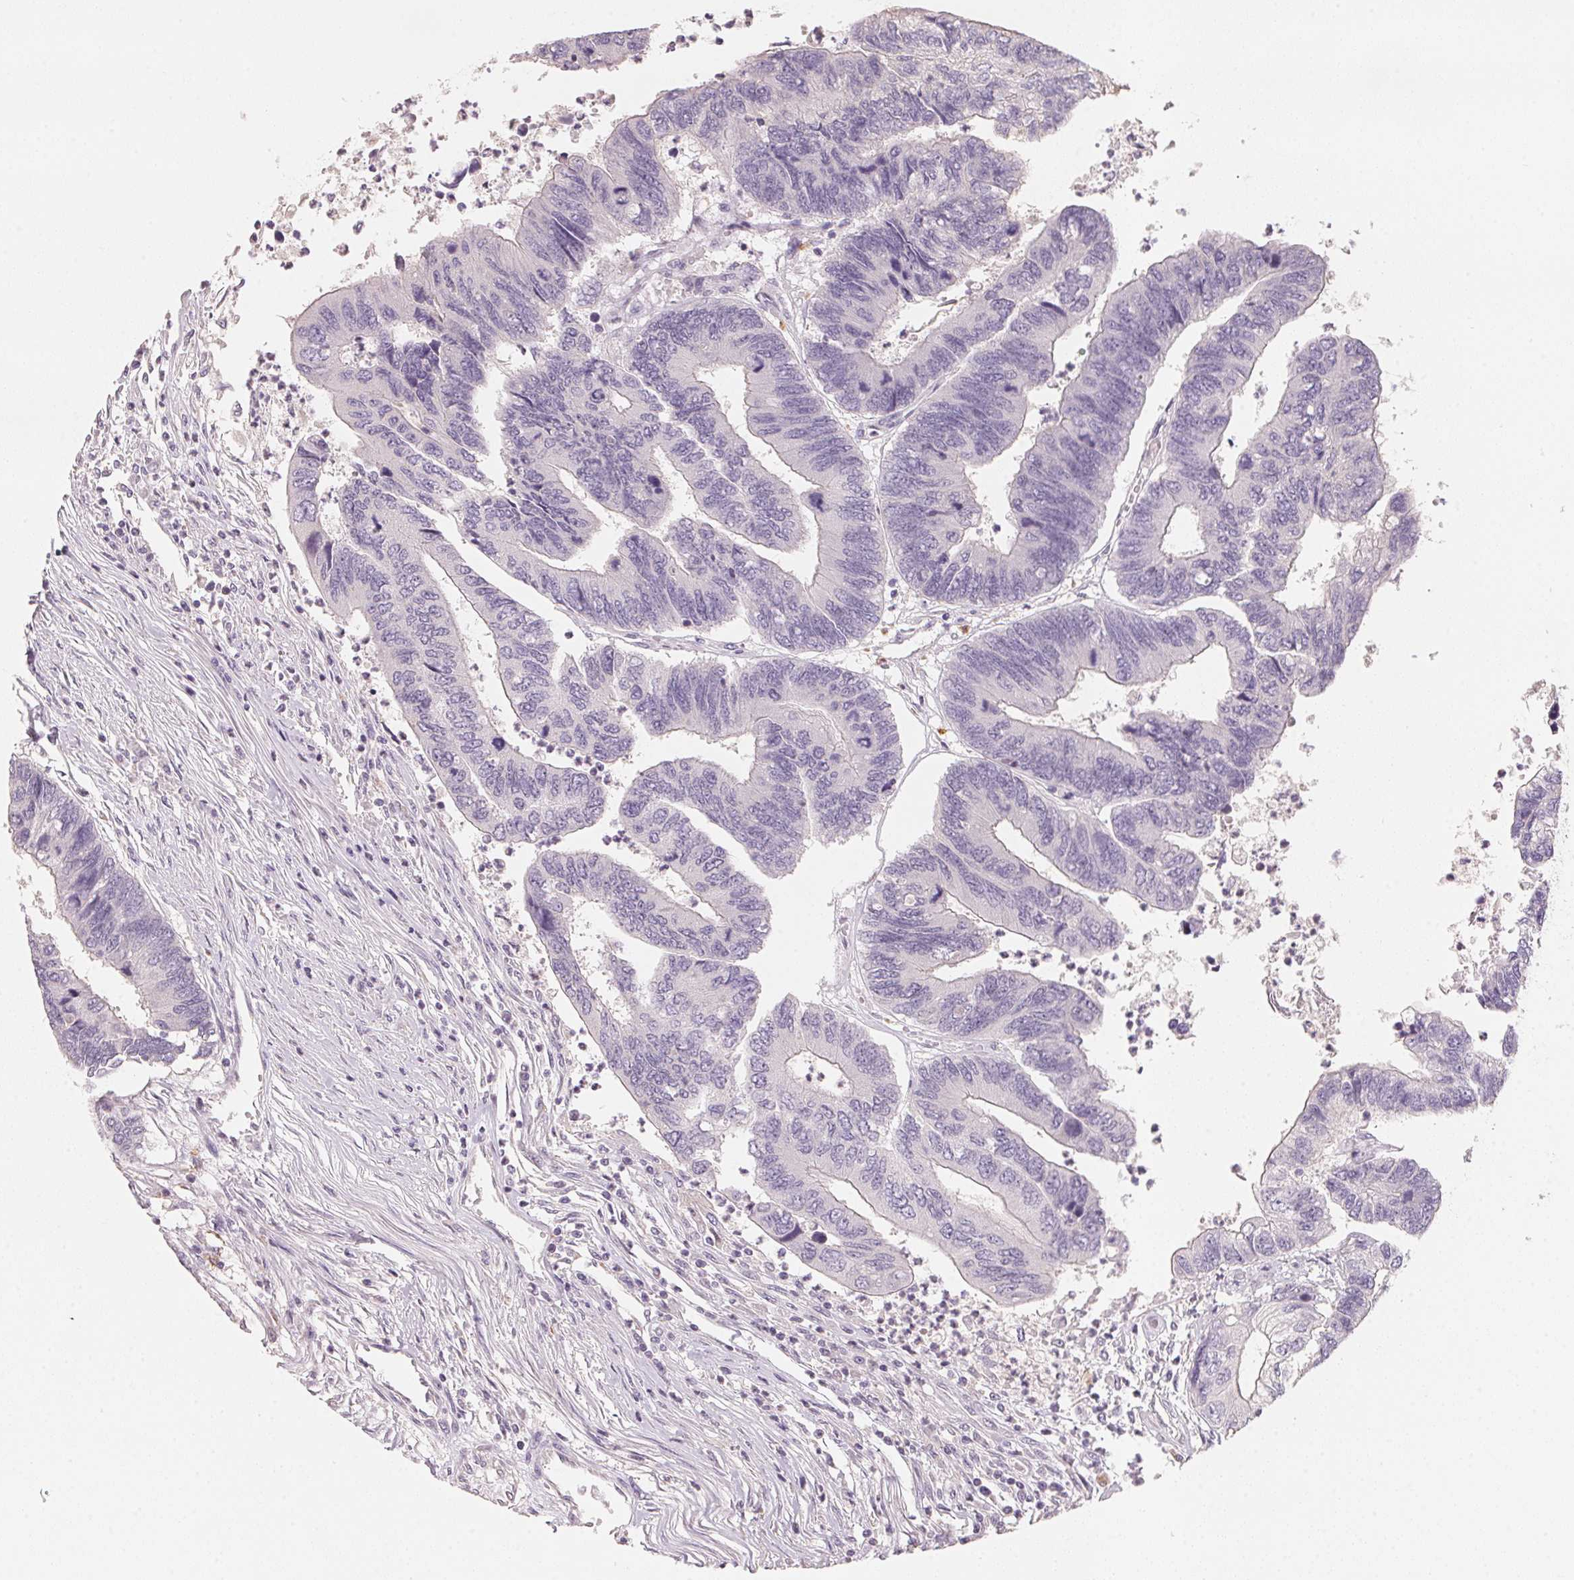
{"staining": {"intensity": "negative", "quantity": "none", "location": "none"}, "tissue": "colorectal cancer", "cell_type": "Tumor cells", "image_type": "cancer", "snomed": [{"axis": "morphology", "description": "Adenocarcinoma, NOS"}, {"axis": "topography", "description": "Colon"}], "caption": "High power microscopy histopathology image of an IHC image of colorectal cancer, revealing no significant staining in tumor cells. (Brightfield microscopy of DAB (3,3'-diaminobenzidine) immunohistochemistry at high magnification).", "gene": "TREH", "patient": {"sex": "female", "age": 67}}